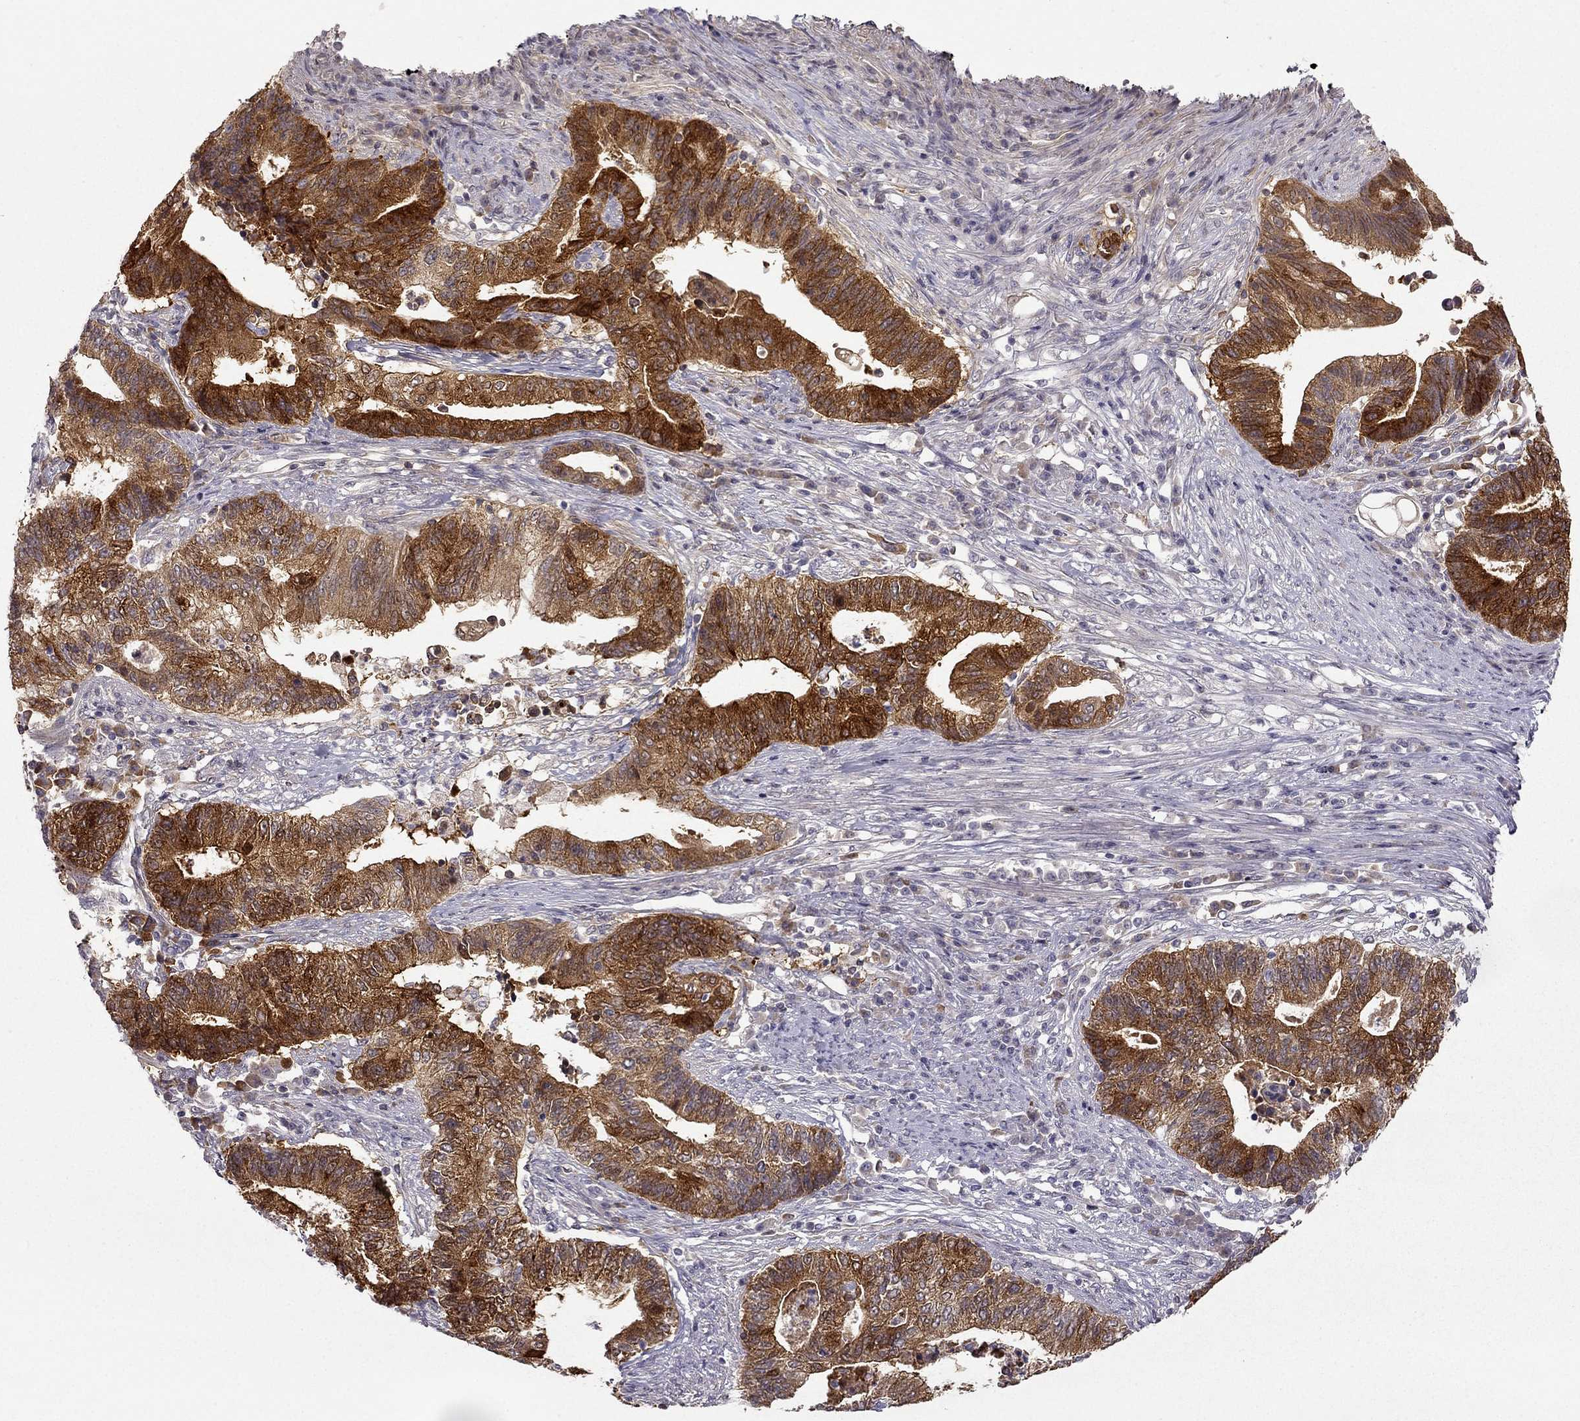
{"staining": {"intensity": "strong", "quantity": "25%-75%", "location": "cytoplasmic/membranous"}, "tissue": "endometrial cancer", "cell_type": "Tumor cells", "image_type": "cancer", "snomed": [{"axis": "morphology", "description": "Adenocarcinoma, NOS"}, {"axis": "topography", "description": "Uterus"}, {"axis": "topography", "description": "Endometrium"}], "caption": "Immunohistochemistry (IHC) (DAB (3,3'-diaminobenzidine)) staining of human adenocarcinoma (endometrial) exhibits strong cytoplasmic/membranous protein positivity in about 25%-75% of tumor cells. Nuclei are stained in blue.", "gene": "NQO1", "patient": {"sex": "female", "age": 54}}